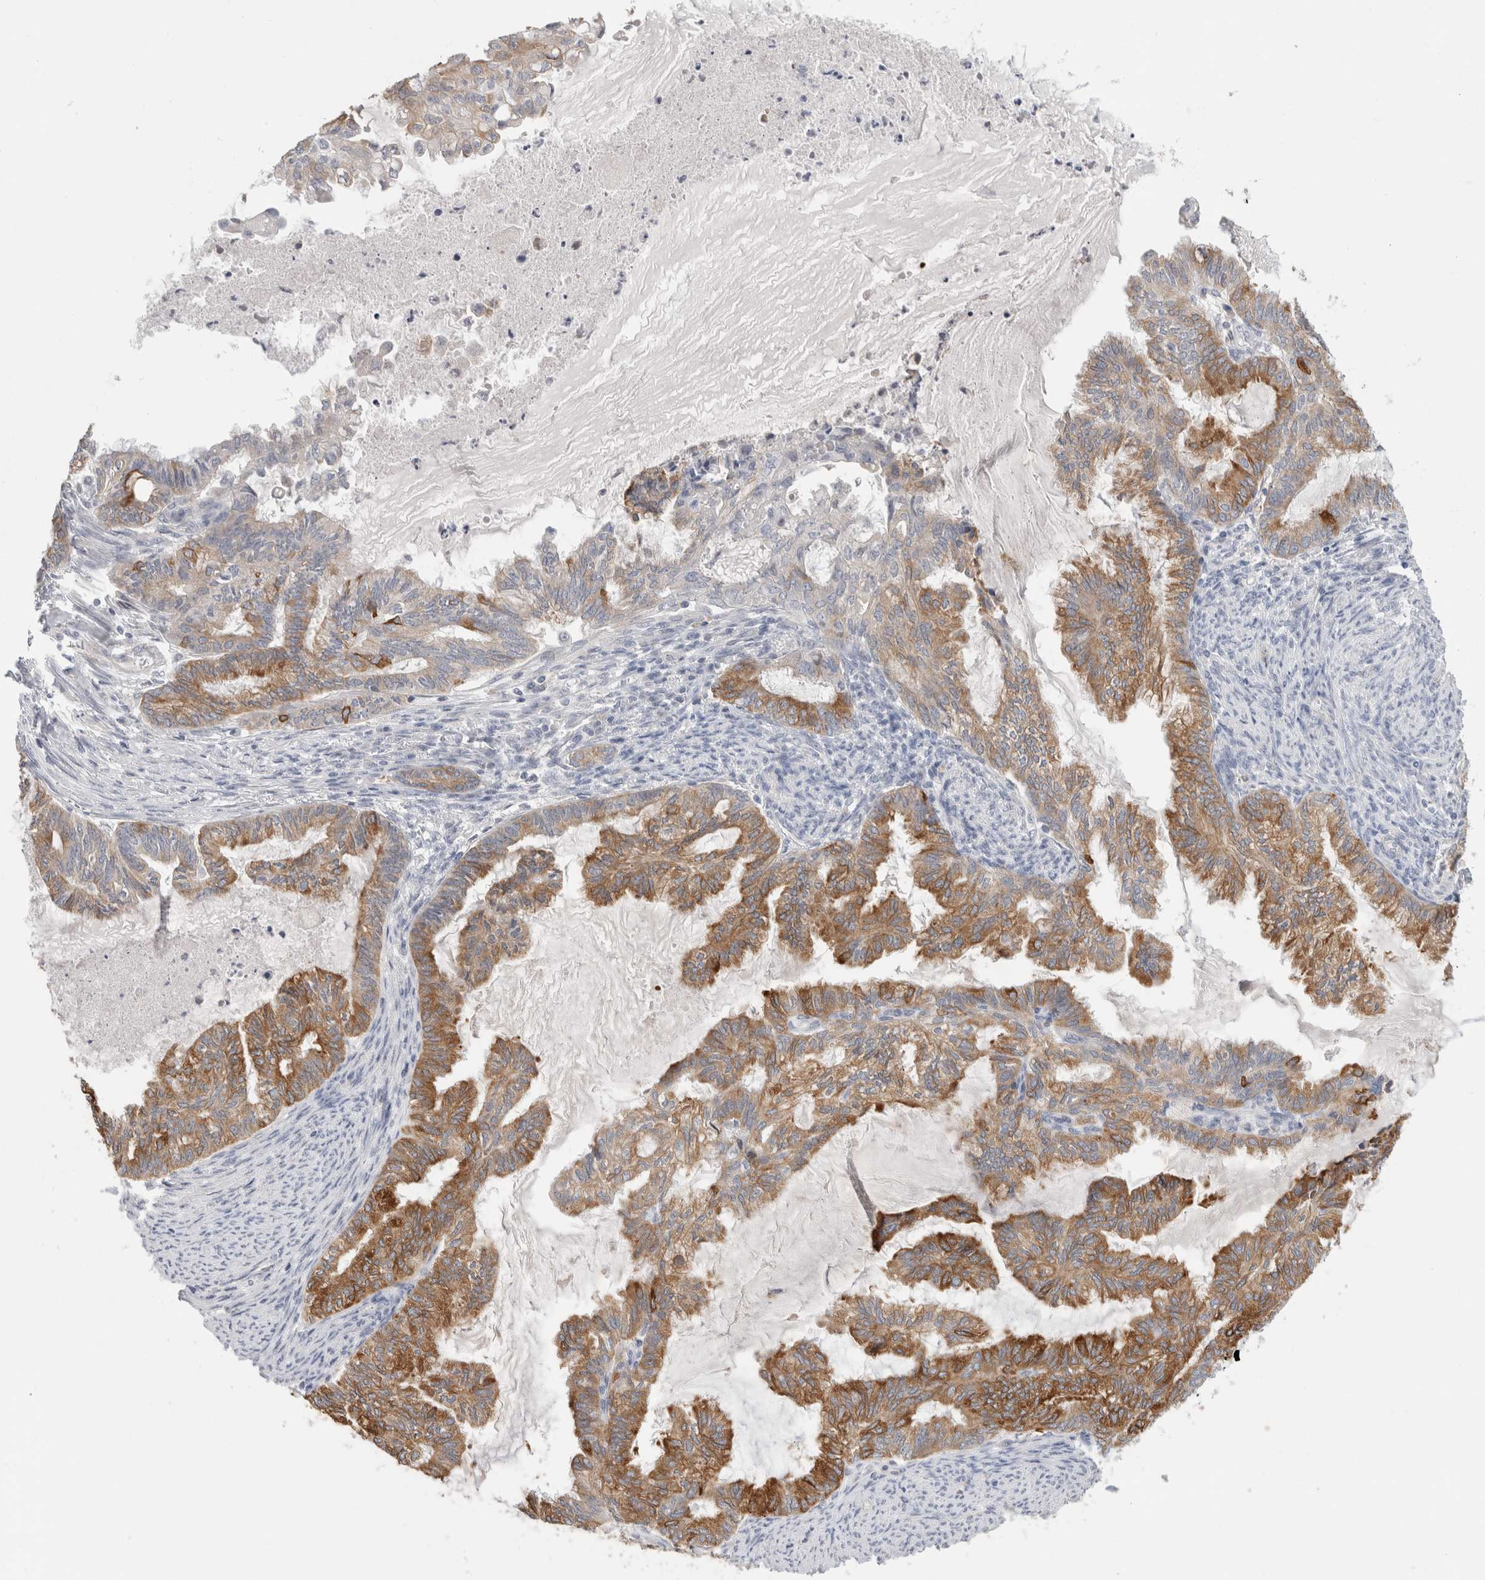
{"staining": {"intensity": "moderate", "quantity": ">75%", "location": "cytoplasmic/membranous"}, "tissue": "endometrial cancer", "cell_type": "Tumor cells", "image_type": "cancer", "snomed": [{"axis": "morphology", "description": "Adenocarcinoma, NOS"}, {"axis": "topography", "description": "Endometrium"}], "caption": "Endometrial cancer stained for a protein displays moderate cytoplasmic/membranous positivity in tumor cells. Using DAB (3,3'-diaminobenzidine) (brown) and hematoxylin (blue) stains, captured at high magnification using brightfield microscopy.", "gene": "SYTL5", "patient": {"sex": "female", "age": 86}}